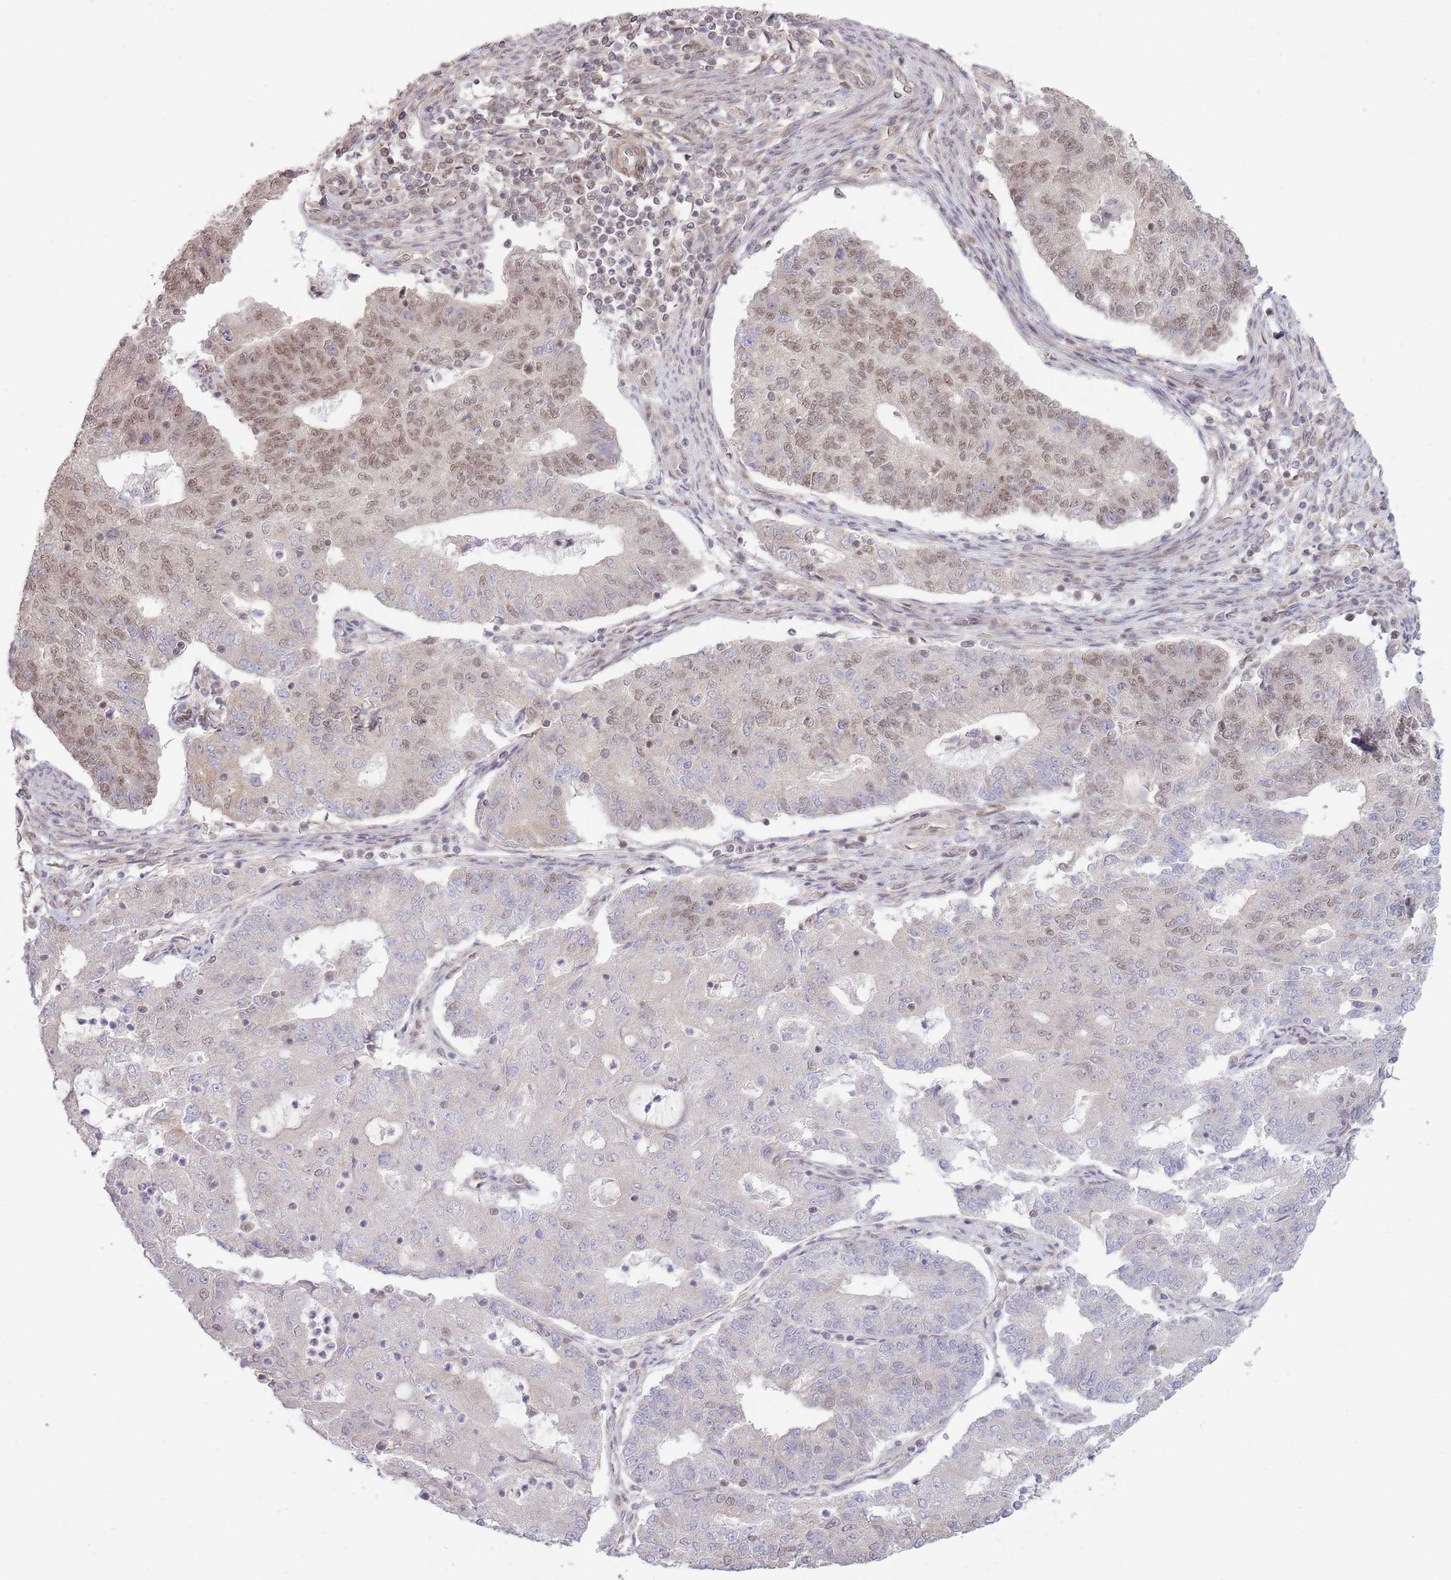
{"staining": {"intensity": "moderate", "quantity": "25%-75%", "location": "nuclear"}, "tissue": "endometrial cancer", "cell_type": "Tumor cells", "image_type": "cancer", "snomed": [{"axis": "morphology", "description": "Adenocarcinoma, NOS"}, {"axis": "topography", "description": "Endometrium"}], "caption": "Immunohistochemical staining of human endometrial adenocarcinoma exhibits medium levels of moderate nuclear positivity in approximately 25%-75% of tumor cells.", "gene": "CARD8", "patient": {"sex": "female", "age": 56}}